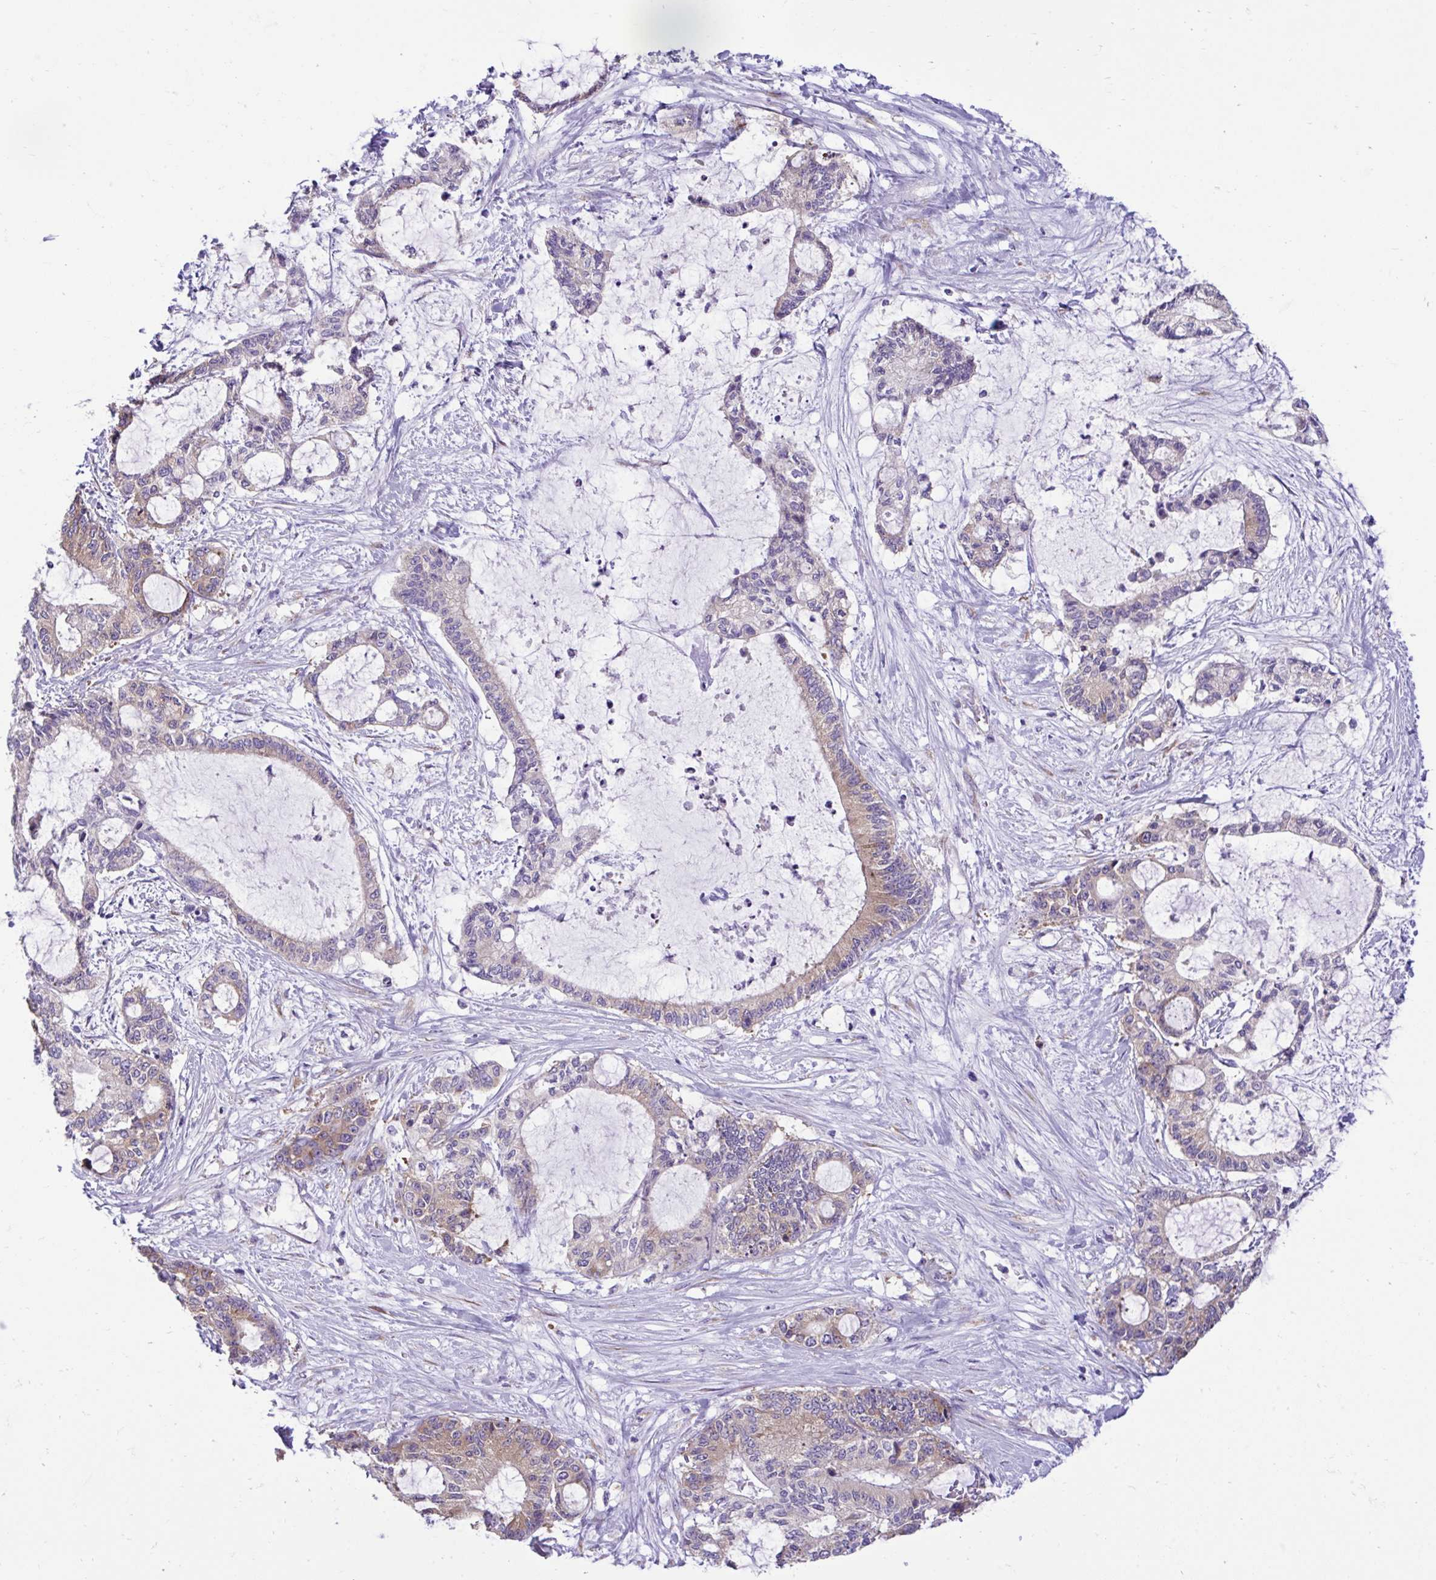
{"staining": {"intensity": "moderate", "quantity": "25%-75%", "location": "cytoplasmic/membranous"}, "tissue": "liver cancer", "cell_type": "Tumor cells", "image_type": "cancer", "snomed": [{"axis": "morphology", "description": "Normal tissue, NOS"}, {"axis": "morphology", "description": "Cholangiocarcinoma"}, {"axis": "topography", "description": "Liver"}, {"axis": "topography", "description": "Peripheral nerve tissue"}], "caption": "A micrograph showing moderate cytoplasmic/membranous expression in approximately 25%-75% of tumor cells in liver cancer, as visualized by brown immunohistochemical staining.", "gene": "RPL7", "patient": {"sex": "female", "age": 73}}